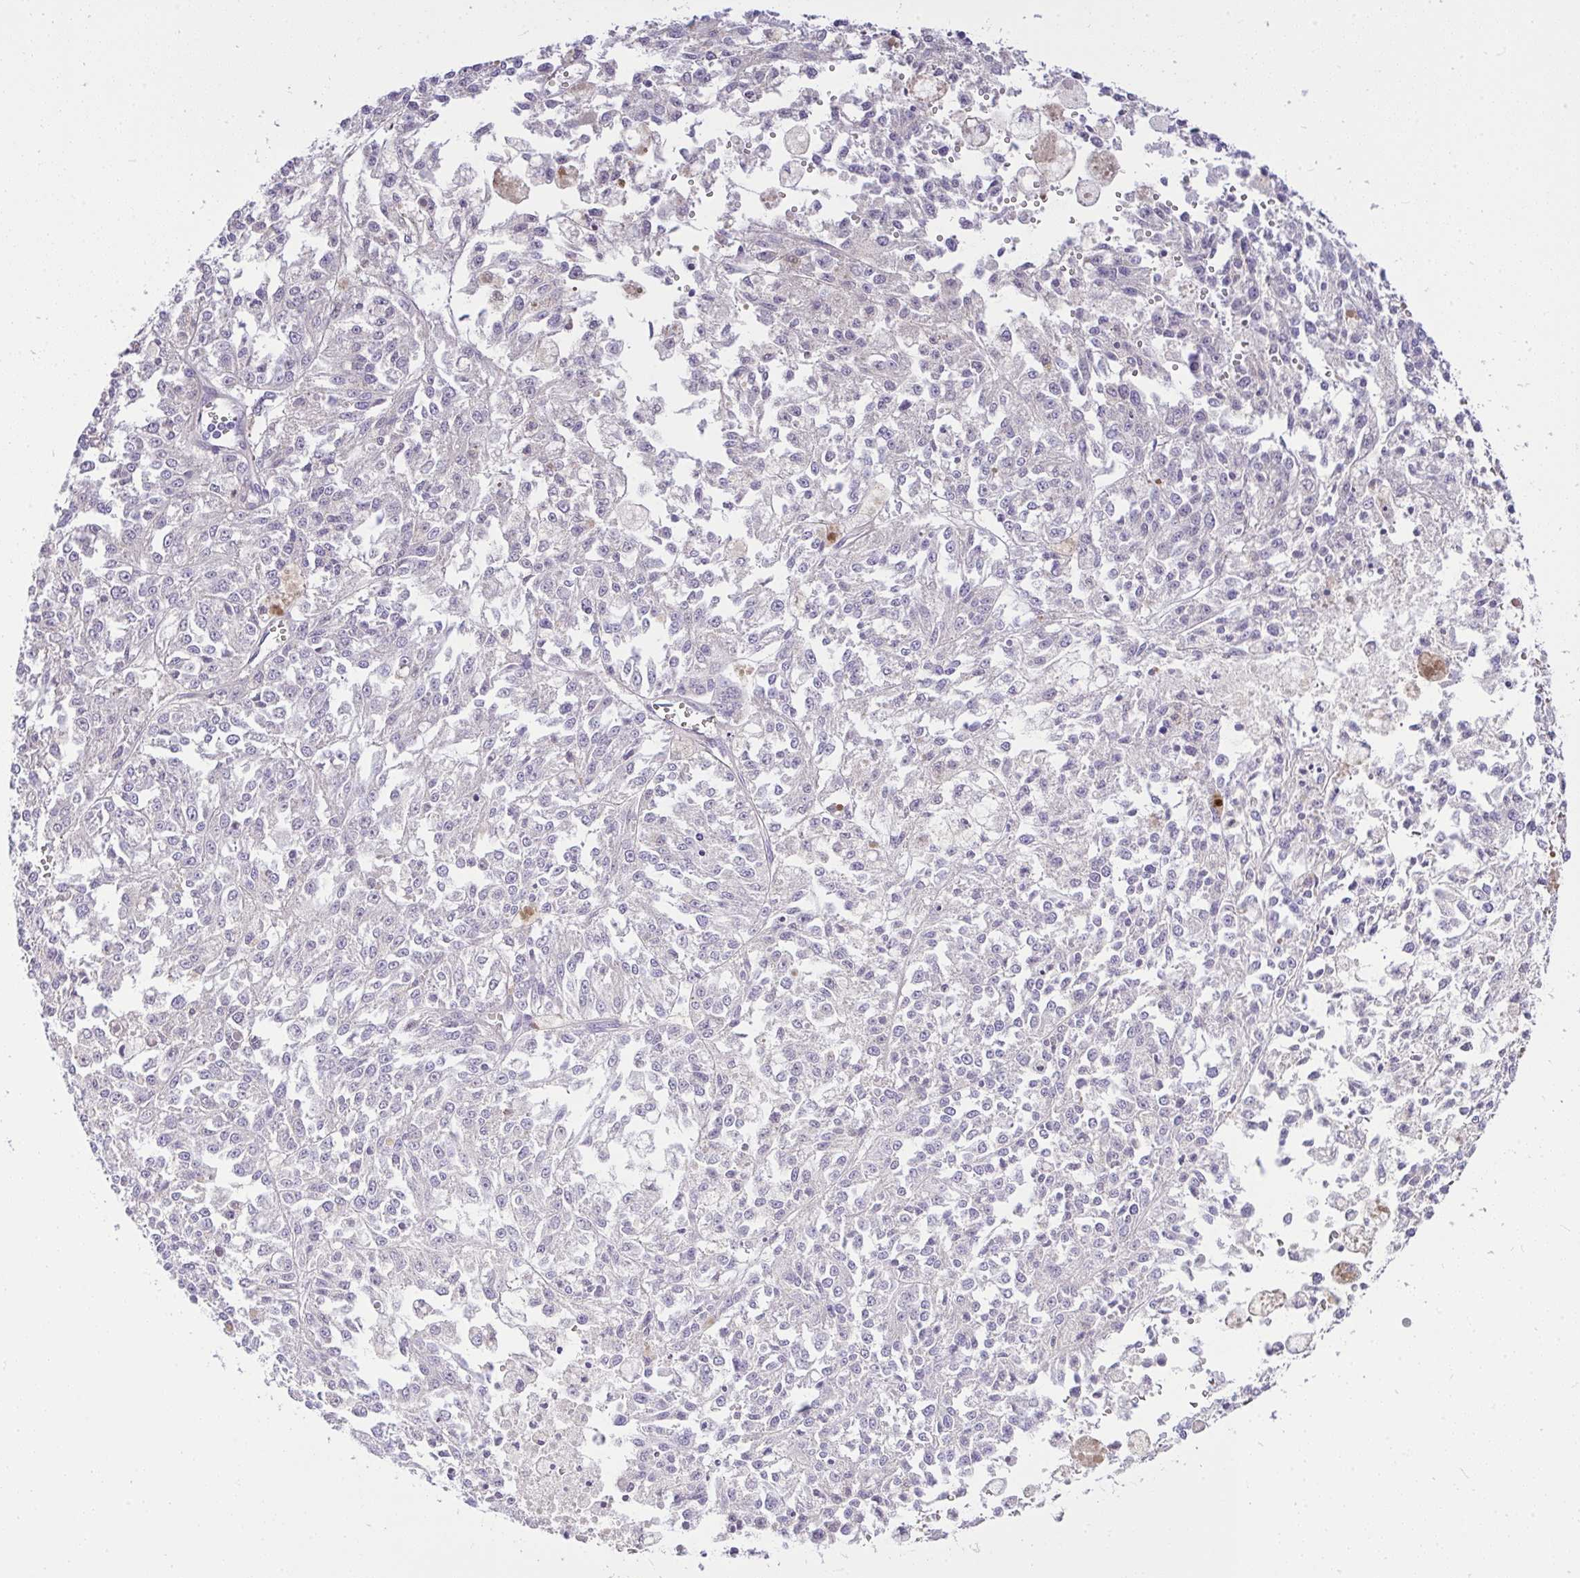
{"staining": {"intensity": "negative", "quantity": "none", "location": "none"}, "tissue": "melanoma", "cell_type": "Tumor cells", "image_type": "cancer", "snomed": [{"axis": "morphology", "description": "Malignant melanoma, NOS"}, {"axis": "topography", "description": "Skin"}], "caption": "High magnification brightfield microscopy of malignant melanoma stained with DAB (brown) and counterstained with hematoxylin (blue): tumor cells show no significant expression.", "gene": "MOCS1", "patient": {"sex": "female", "age": 64}}